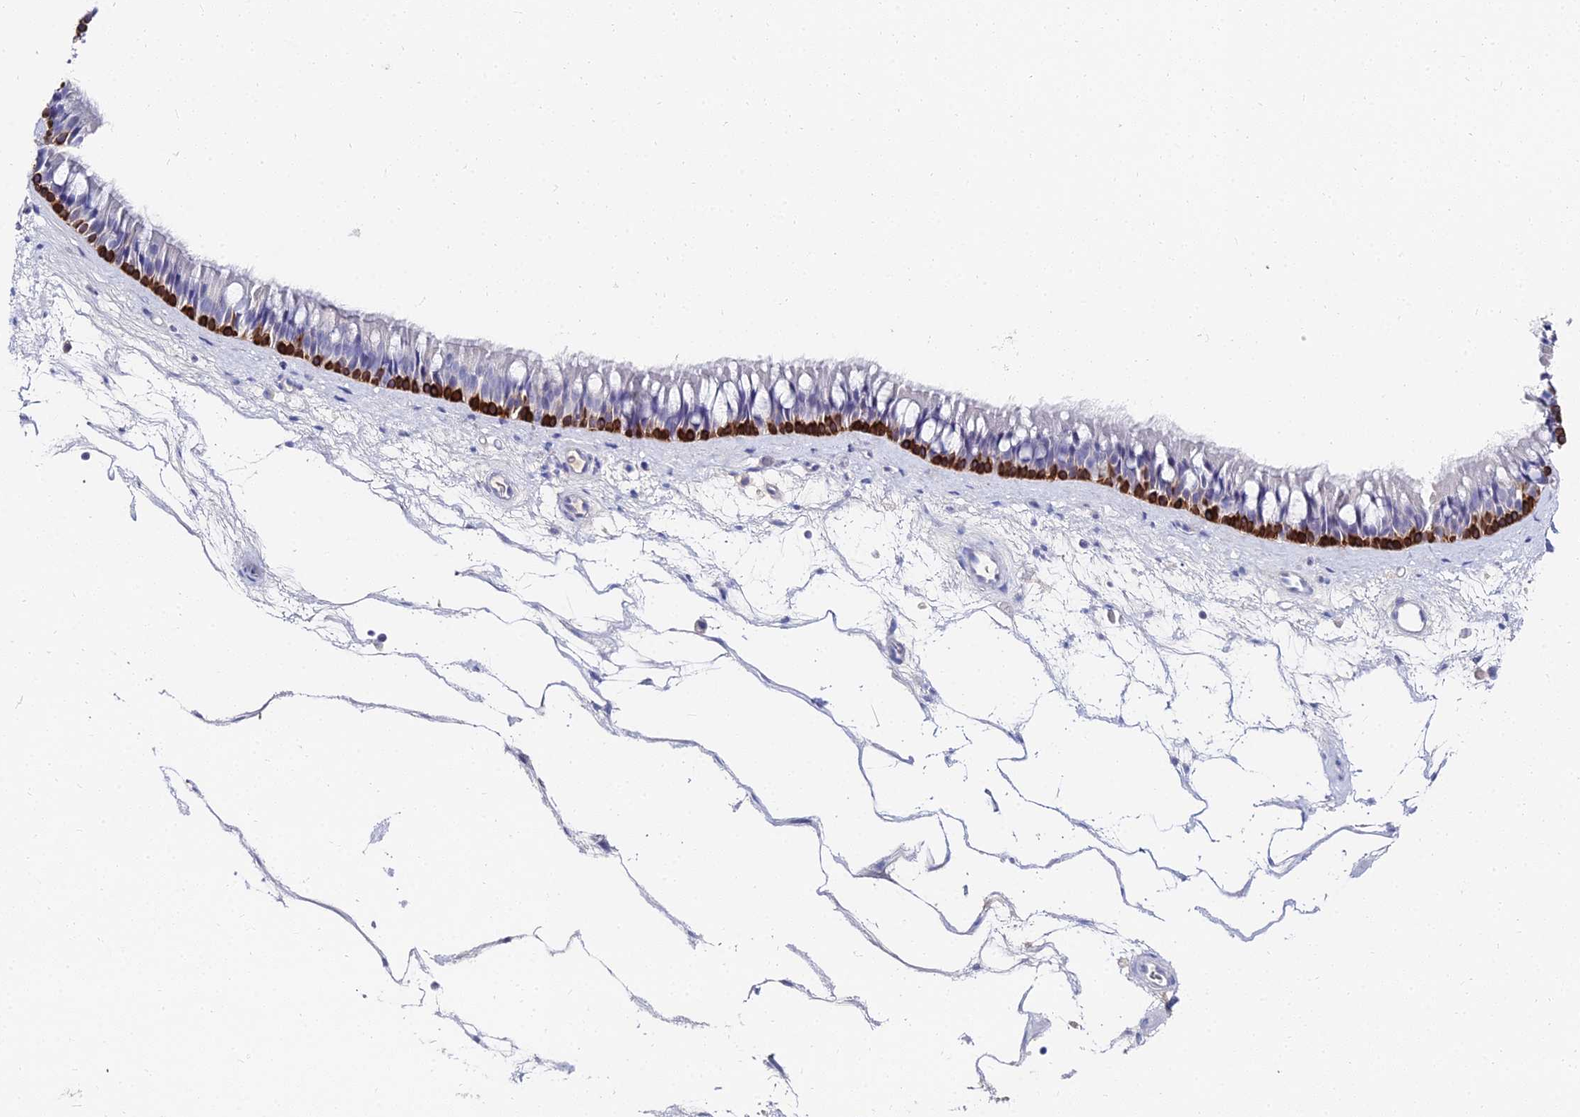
{"staining": {"intensity": "strong", "quantity": "<25%", "location": "cytoplasmic/membranous"}, "tissue": "nasopharynx", "cell_type": "Respiratory epithelial cells", "image_type": "normal", "snomed": [{"axis": "morphology", "description": "Normal tissue, NOS"}, {"axis": "topography", "description": "Nasopharynx"}], "caption": "Protein staining by immunohistochemistry (IHC) reveals strong cytoplasmic/membranous expression in approximately <25% of respiratory epithelial cells in benign nasopharynx.", "gene": "KRT17", "patient": {"sex": "male", "age": 64}}